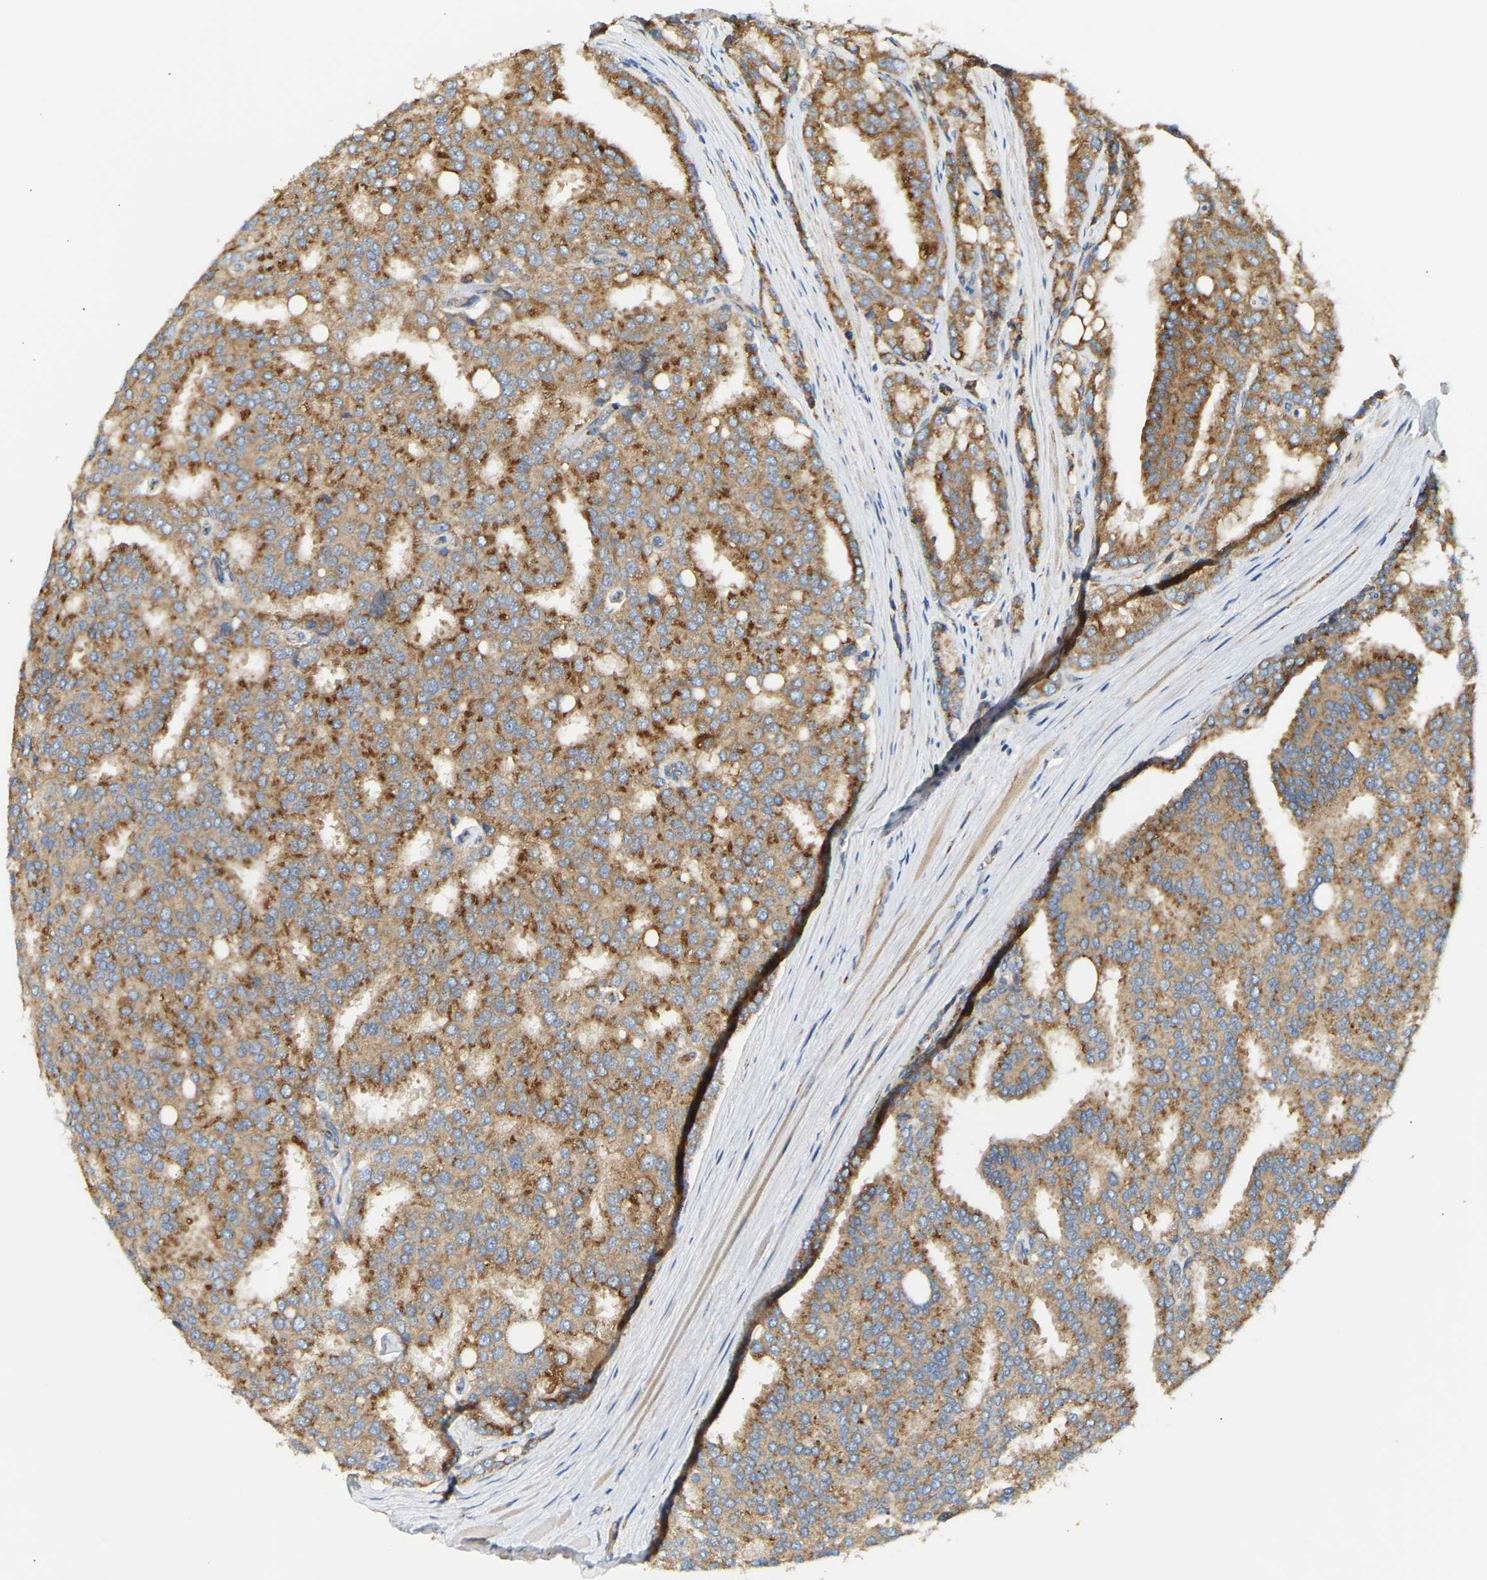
{"staining": {"intensity": "strong", "quantity": ">75%", "location": "cytoplasmic/membranous"}, "tissue": "prostate cancer", "cell_type": "Tumor cells", "image_type": "cancer", "snomed": [{"axis": "morphology", "description": "Adenocarcinoma, High grade"}, {"axis": "topography", "description": "Prostate"}], "caption": "Approximately >75% of tumor cells in human prostate adenocarcinoma (high-grade) reveal strong cytoplasmic/membranous protein positivity as visualized by brown immunohistochemical staining.", "gene": "YIPF2", "patient": {"sex": "male", "age": 50}}